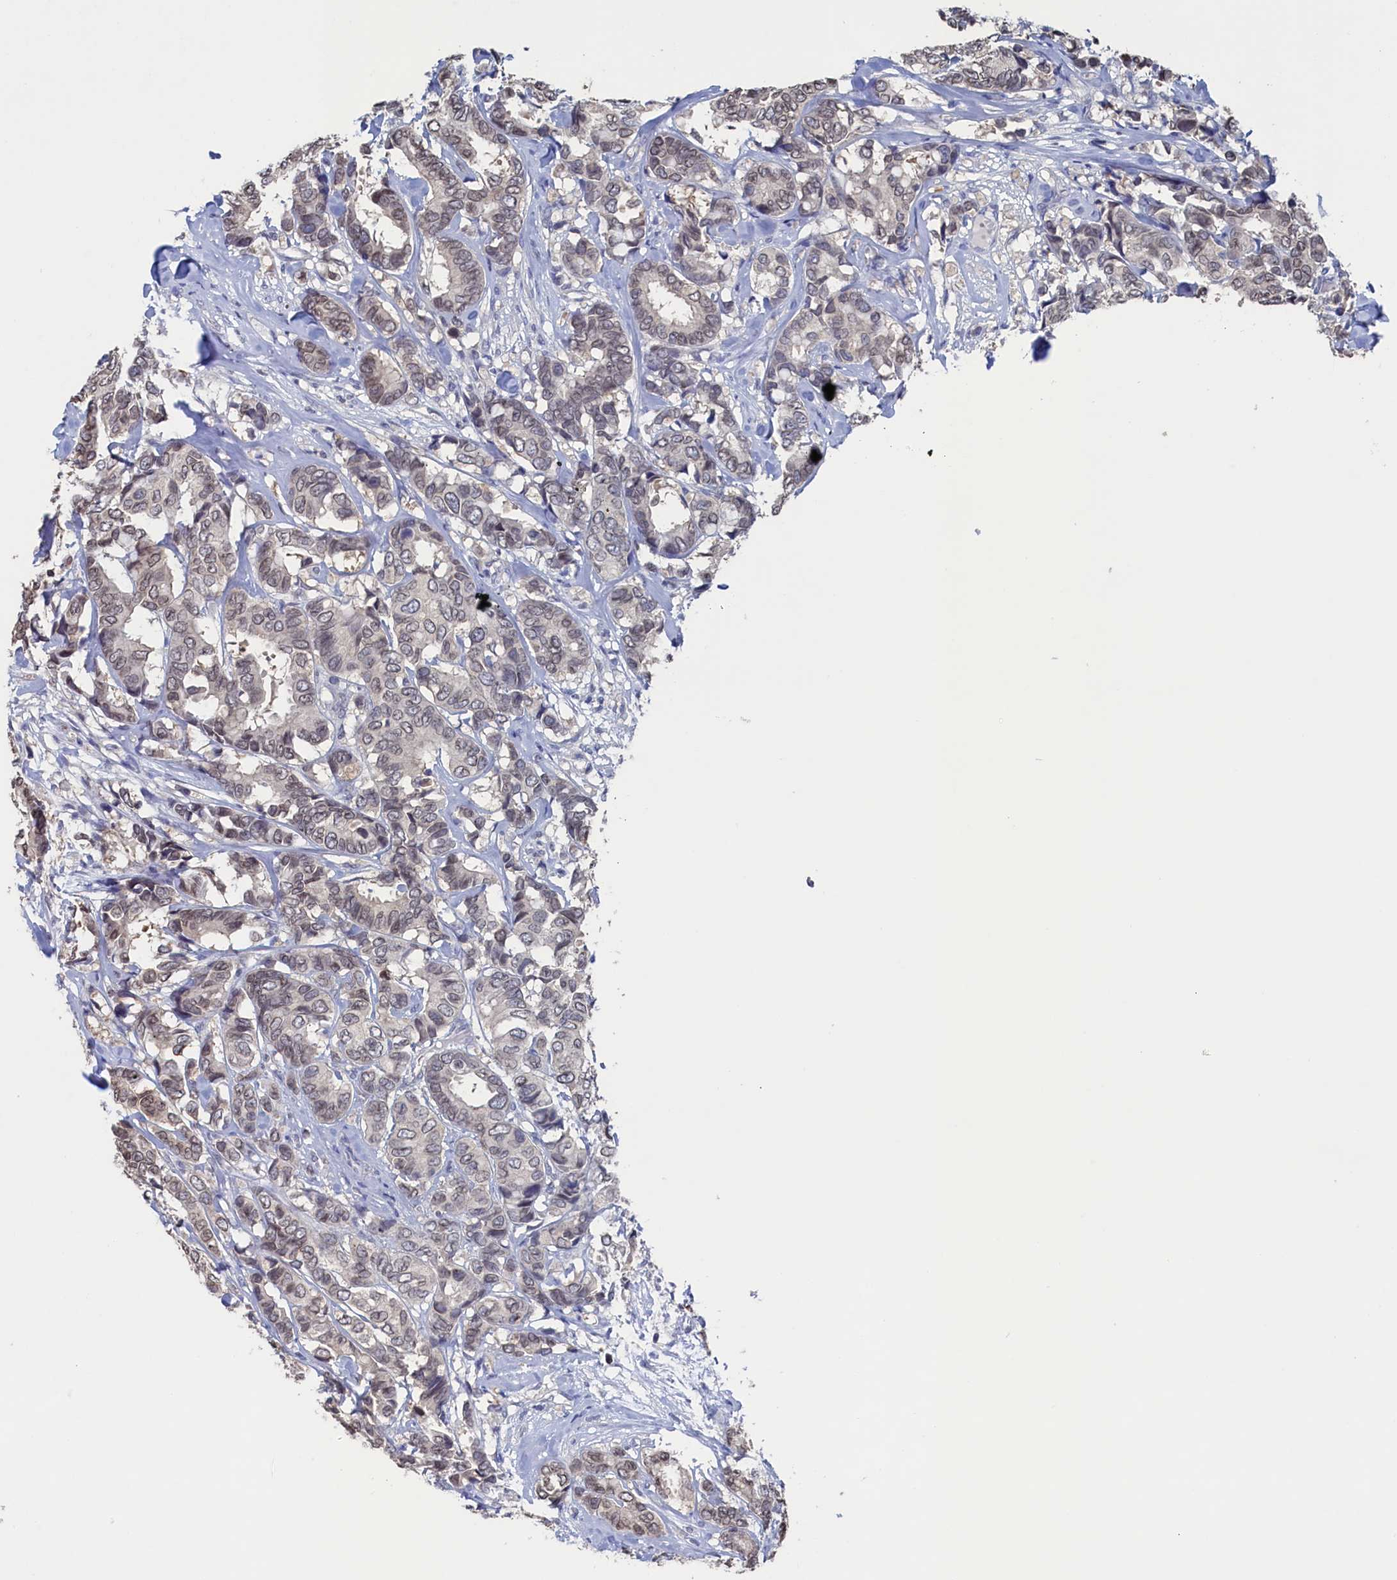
{"staining": {"intensity": "moderate", "quantity": "25%-75%", "location": "nuclear"}, "tissue": "breast cancer", "cell_type": "Tumor cells", "image_type": "cancer", "snomed": [{"axis": "morphology", "description": "Duct carcinoma"}, {"axis": "topography", "description": "Breast"}], "caption": "Moderate nuclear staining for a protein is present in about 25%-75% of tumor cells of breast cancer (intraductal carcinoma) using IHC.", "gene": "C11orf54", "patient": {"sex": "female", "age": 87}}